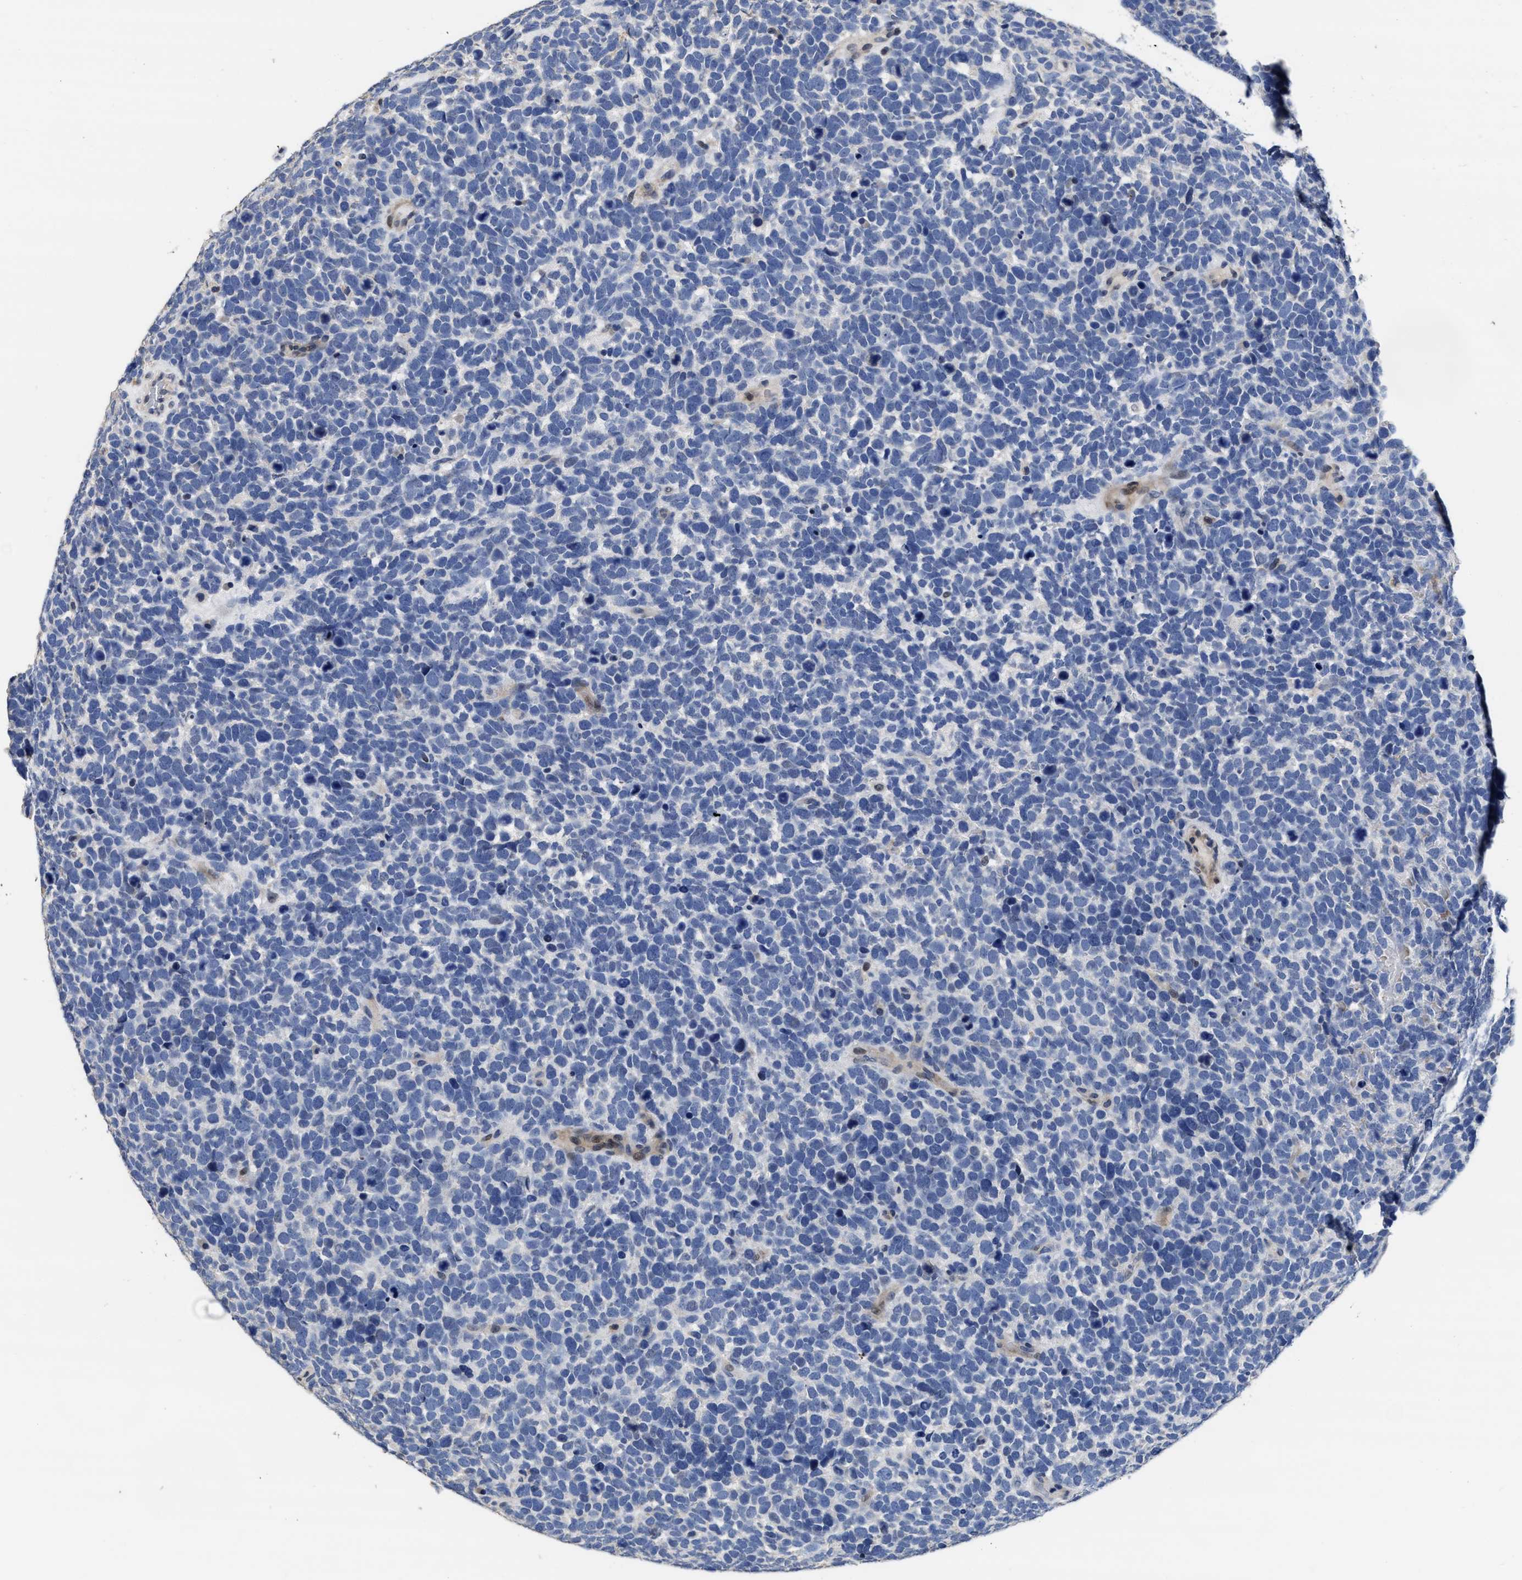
{"staining": {"intensity": "negative", "quantity": "none", "location": "none"}, "tissue": "urothelial cancer", "cell_type": "Tumor cells", "image_type": "cancer", "snomed": [{"axis": "morphology", "description": "Urothelial carcinoma, High grade"}, {"axis": "topography", "description": "Urinary bladder"}], "caption": "Urothelial cancer was stained to show a protein in brown. There is no significant expression in tumor cells.", "gene": "ZFAT", "patient": {"sex": "female", "age": 82}}